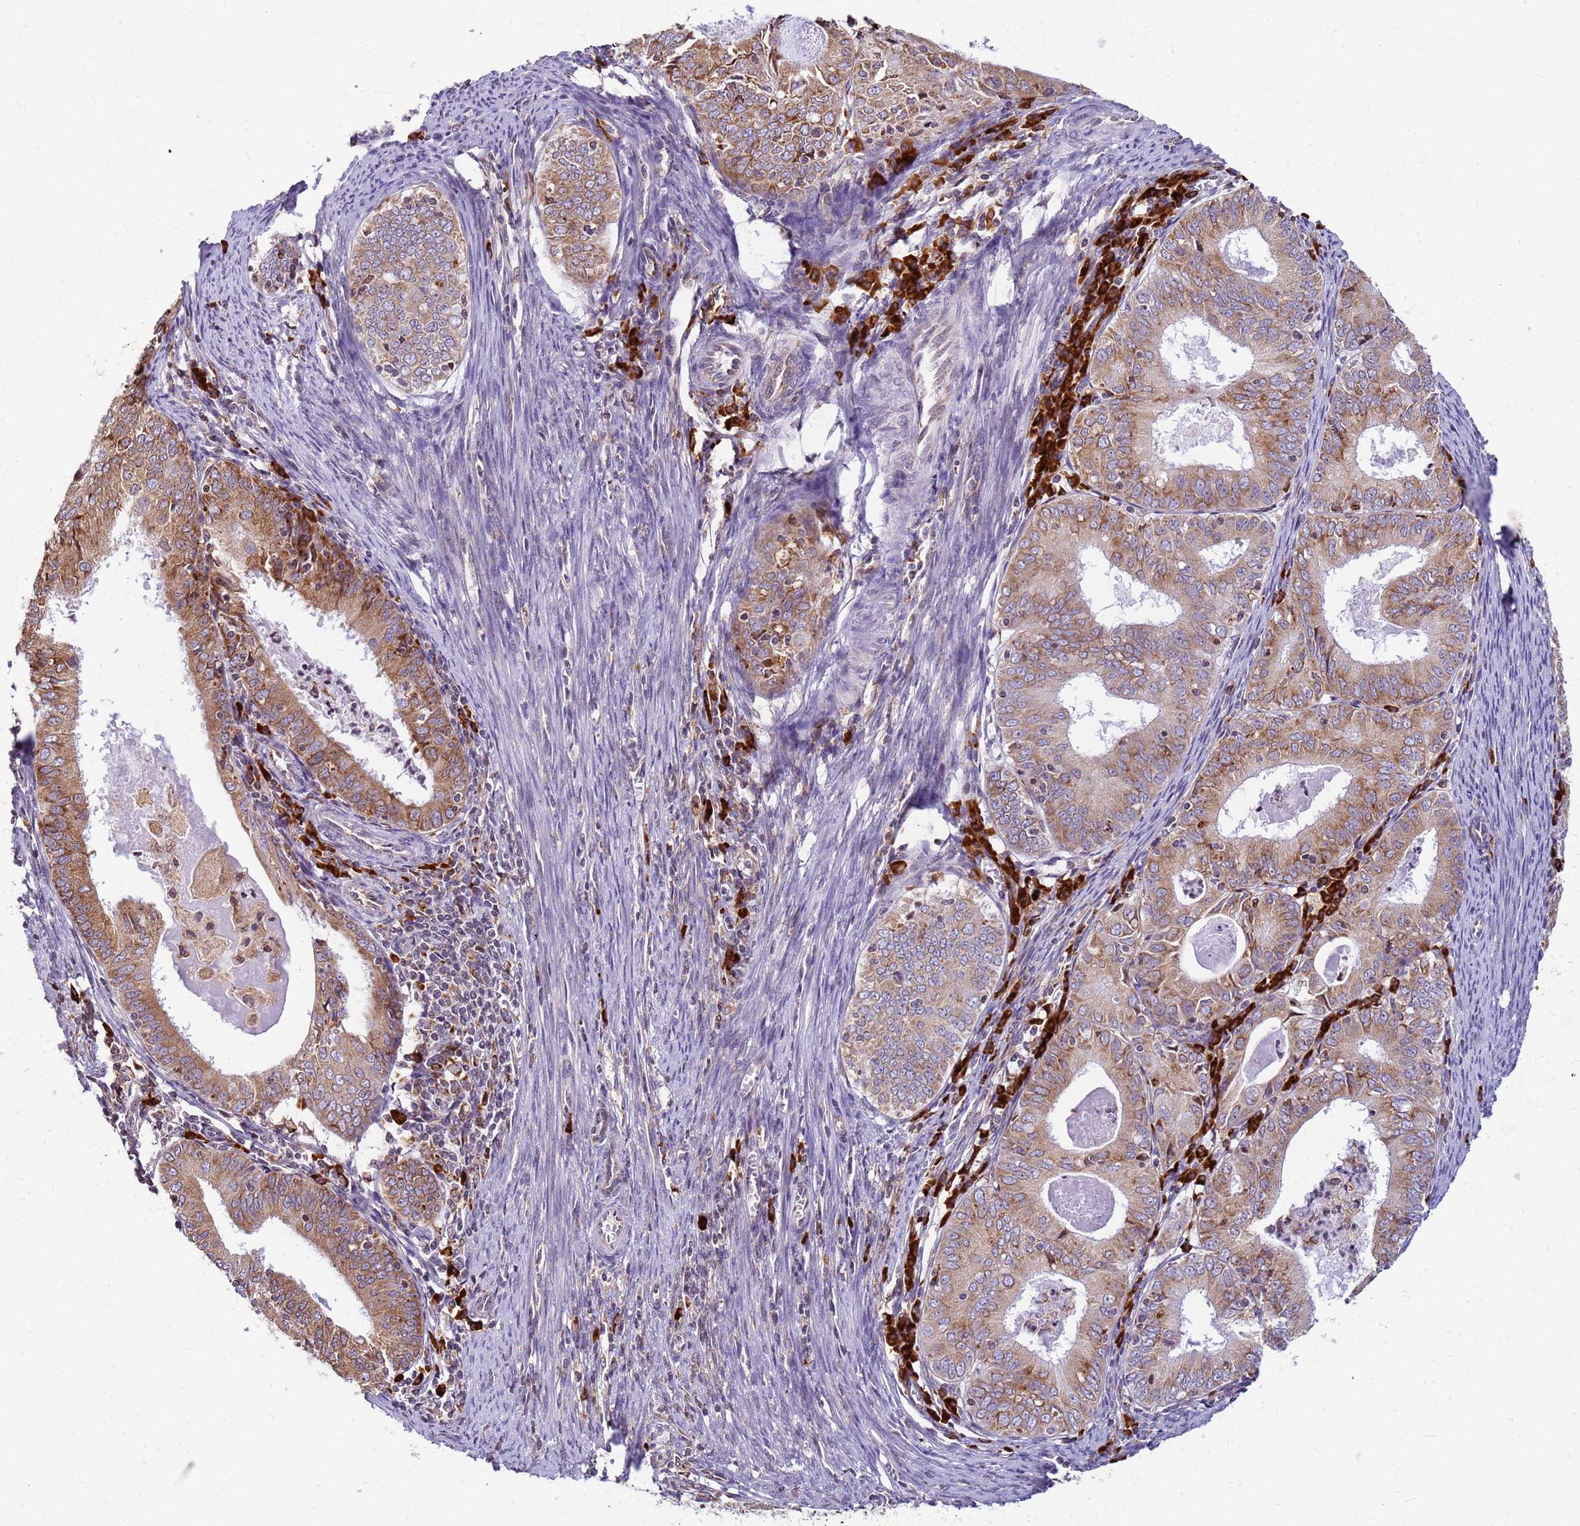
{"staining": {"intensity": "moderate", "quantity": ">75%", "location": "cytoplasmic/membranous"}, "tissue": "endometrial cancer", "cell_type": "Tumor cells", "image_type": "cancer", "snomed": [{"axis": "morphology", "description": "Adenocarcinoma, NOS"}, {"axis": "topography", "description": "Endometrium"}], "caption": "Endometrial adenocarcinoma tissue shows moderate cytoplasmic/membranous staining in about >75% of tumor cells", "gene": "SSR4", "patient": {"sex": "female", "age": 57}}